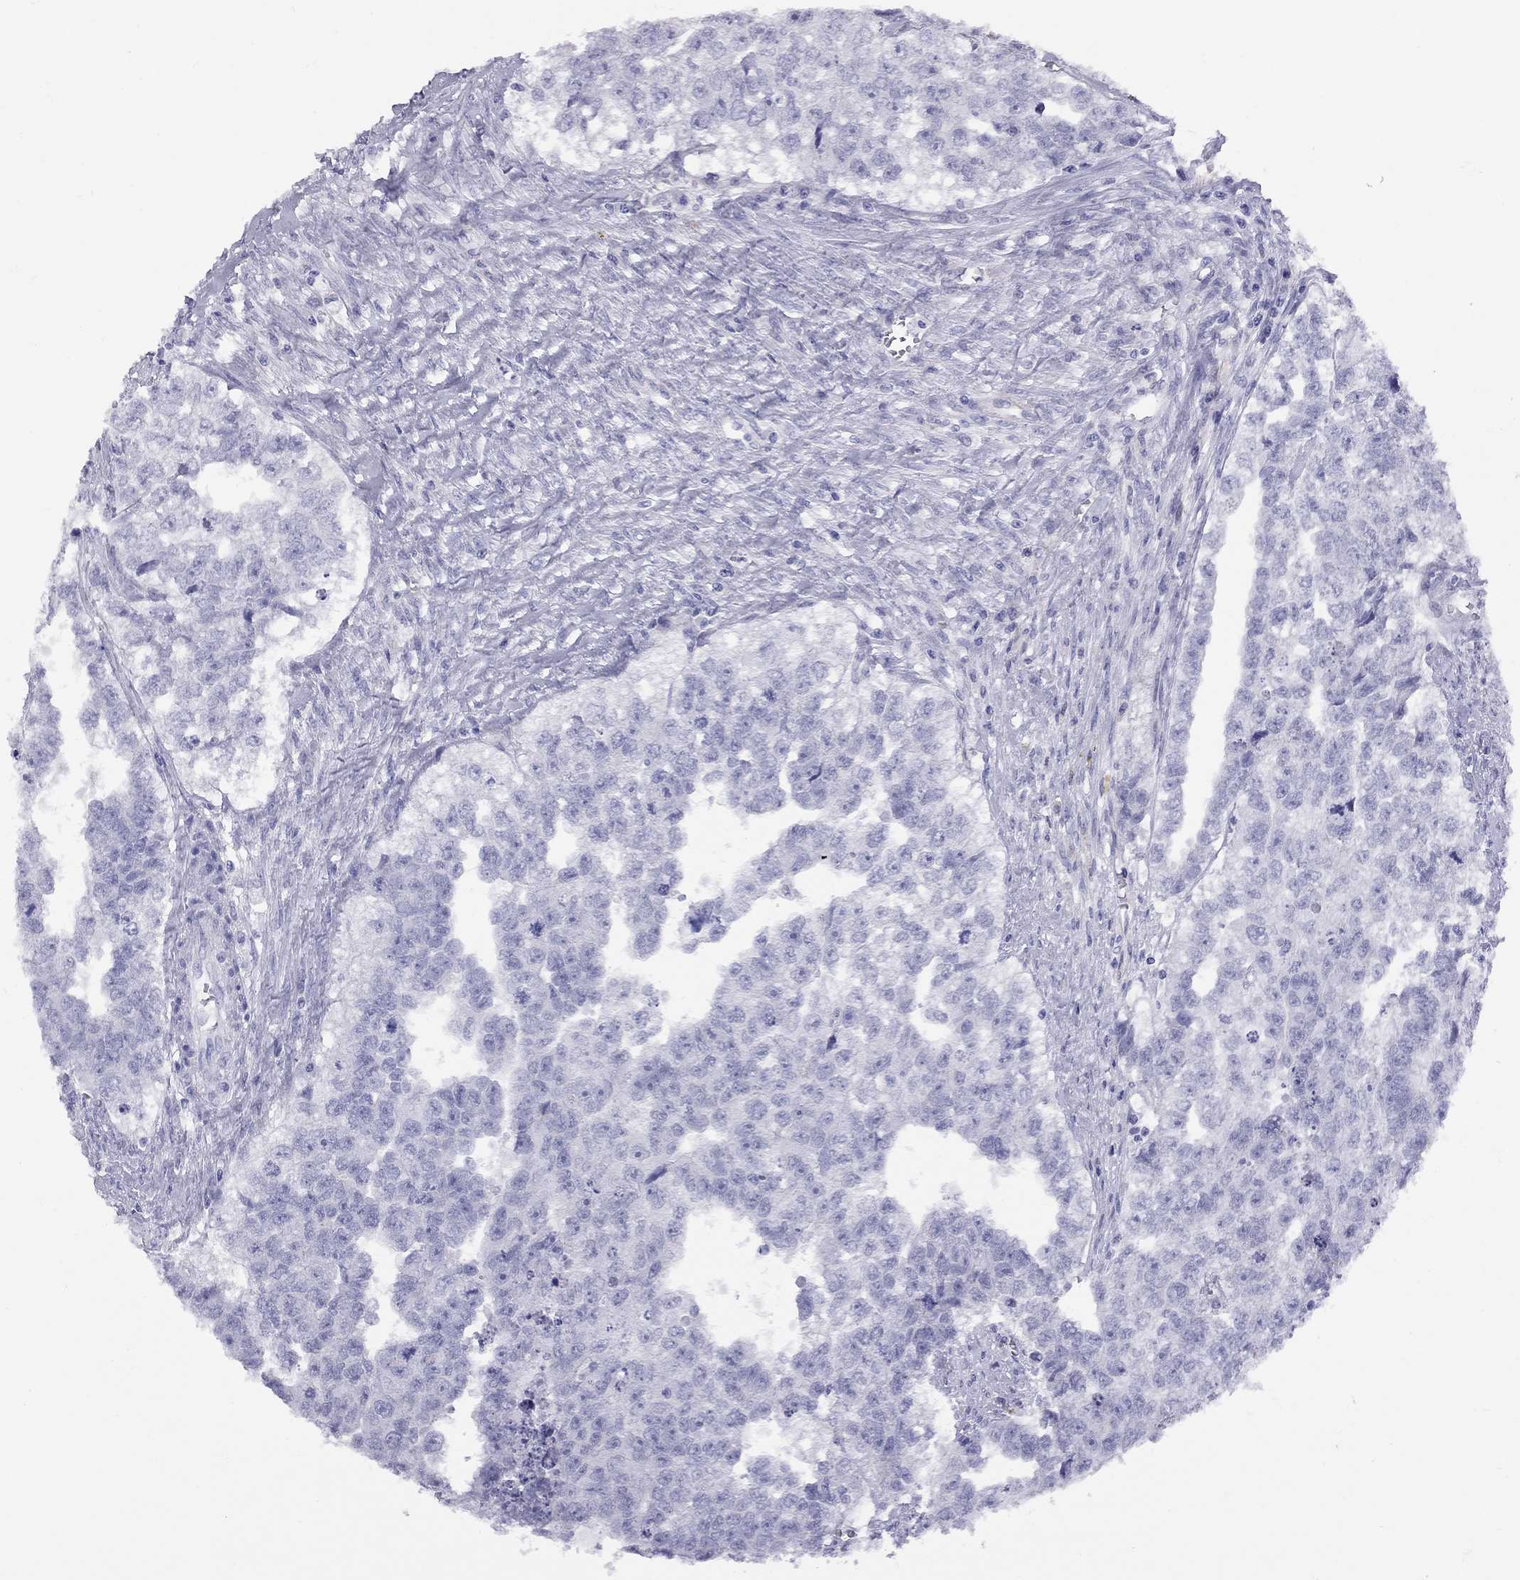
{"staining": {"intensity": "negative", "quantity": "none", "location": "none"}, "tissue": "testis cancer", "cell_type": "Tumor cells", "image_type": "cancer", "snomed": [{"axis": "morphology", "description": "Carcinoma, Embryonal, NOS"}, {"axis": "morphology", "description": "Teratoma, malignant, NOS"}, {"axis": "topography", "description": "Testis"}], "caption": "Tumor cells are negative for brown protein staining in testis cancer (malignant teratoma).", "gene": "FSCN3", "patient": {"sex": "male", "age": 44}}